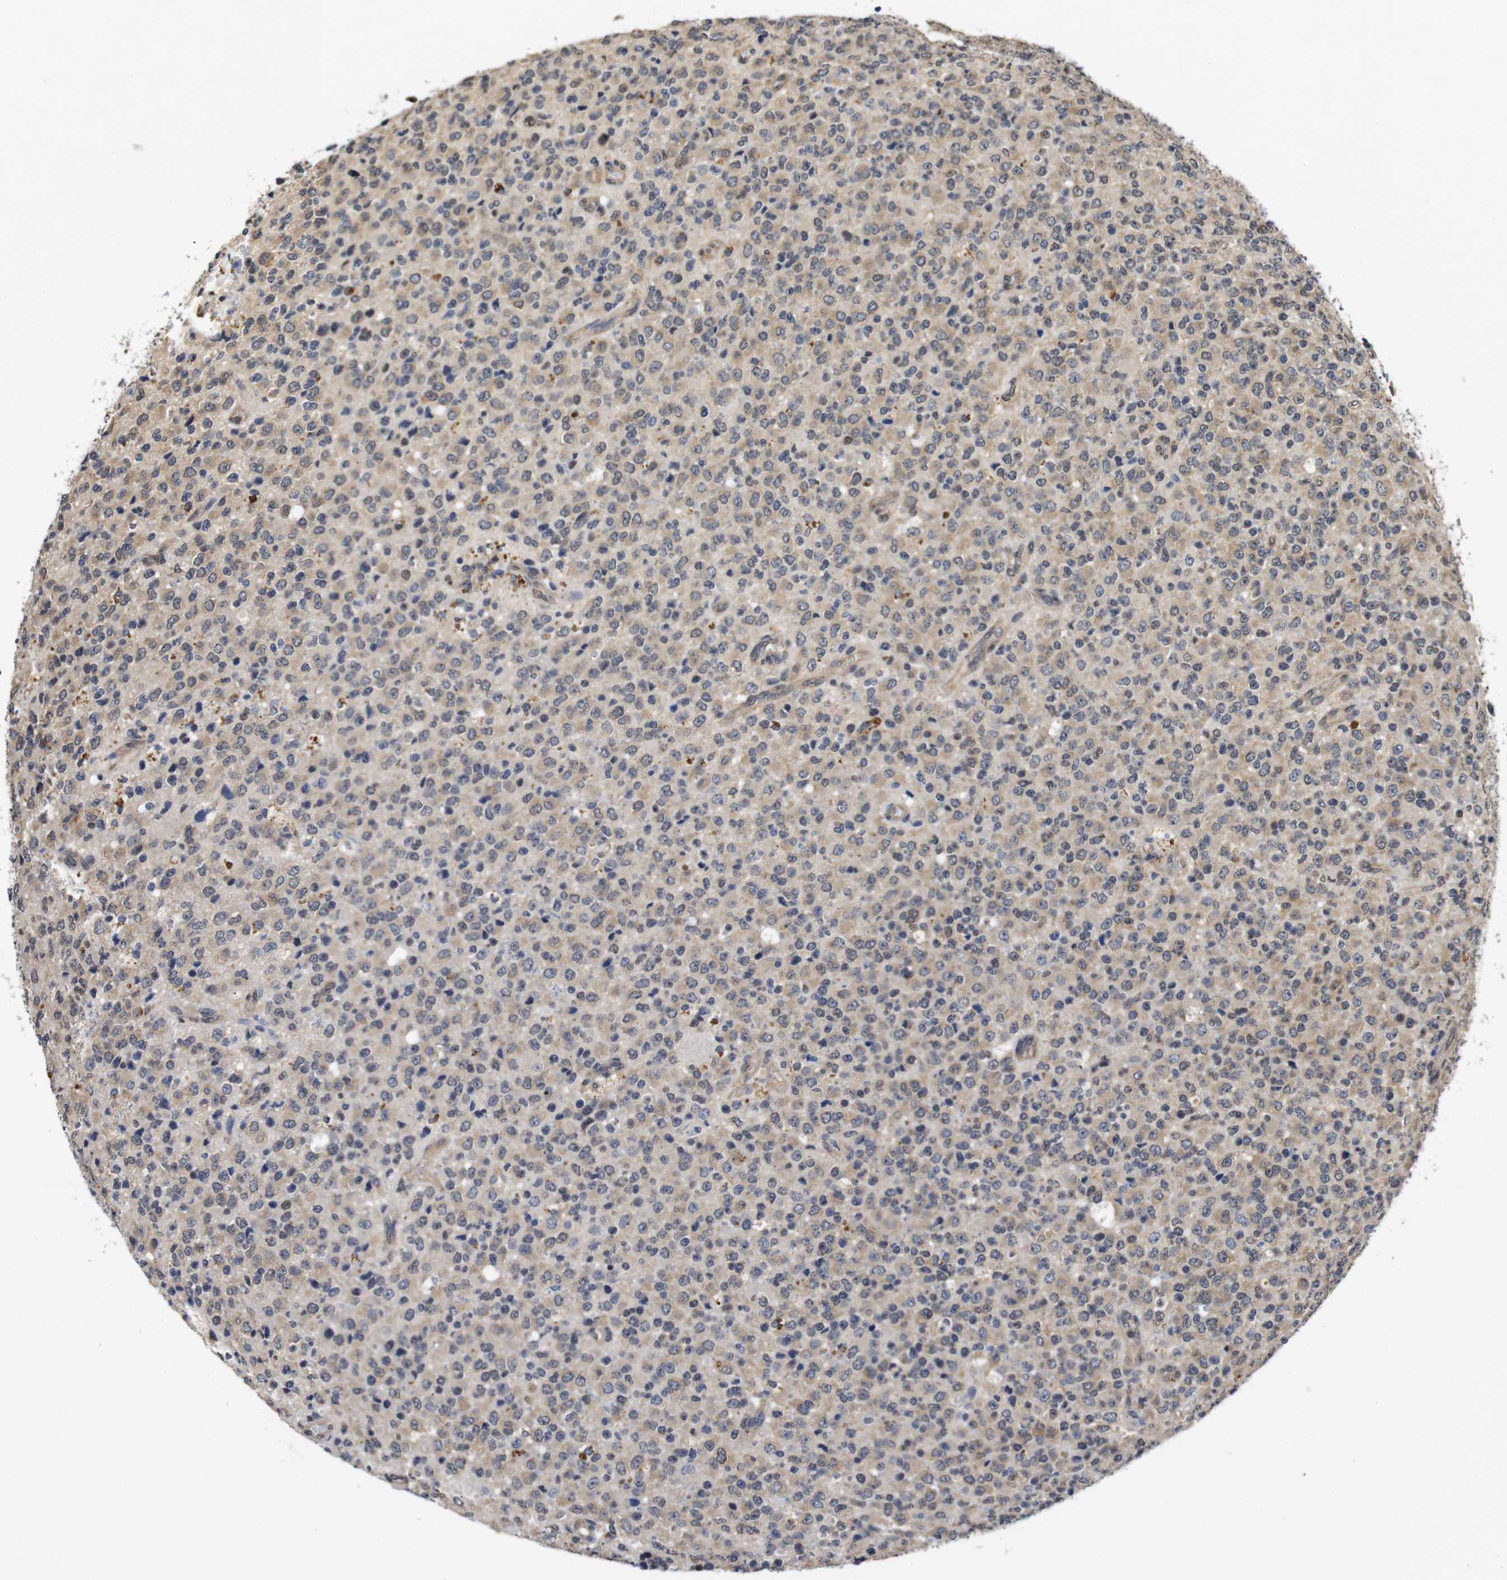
{"staining": {"intensity": "weak", "quantity": ">75%", "location": "cytoplasmic/membranous"}, "tissue": "glioma", "cell_type": "Tumor cells", "image_type": "cancer", "snomed": [{"axis": "morphology", "description": "Glioma, malignant, High grade"}, {"axis": "topography", "description": "pancreas cauda"}], "caption": "A brown stain highlights weak cytoplasmic/membranous staining of a protein in human malignant glioma (high-grade) tumor cells.", "gene": "SUMO3", "patient": {"sex": "male", "age": 60}}